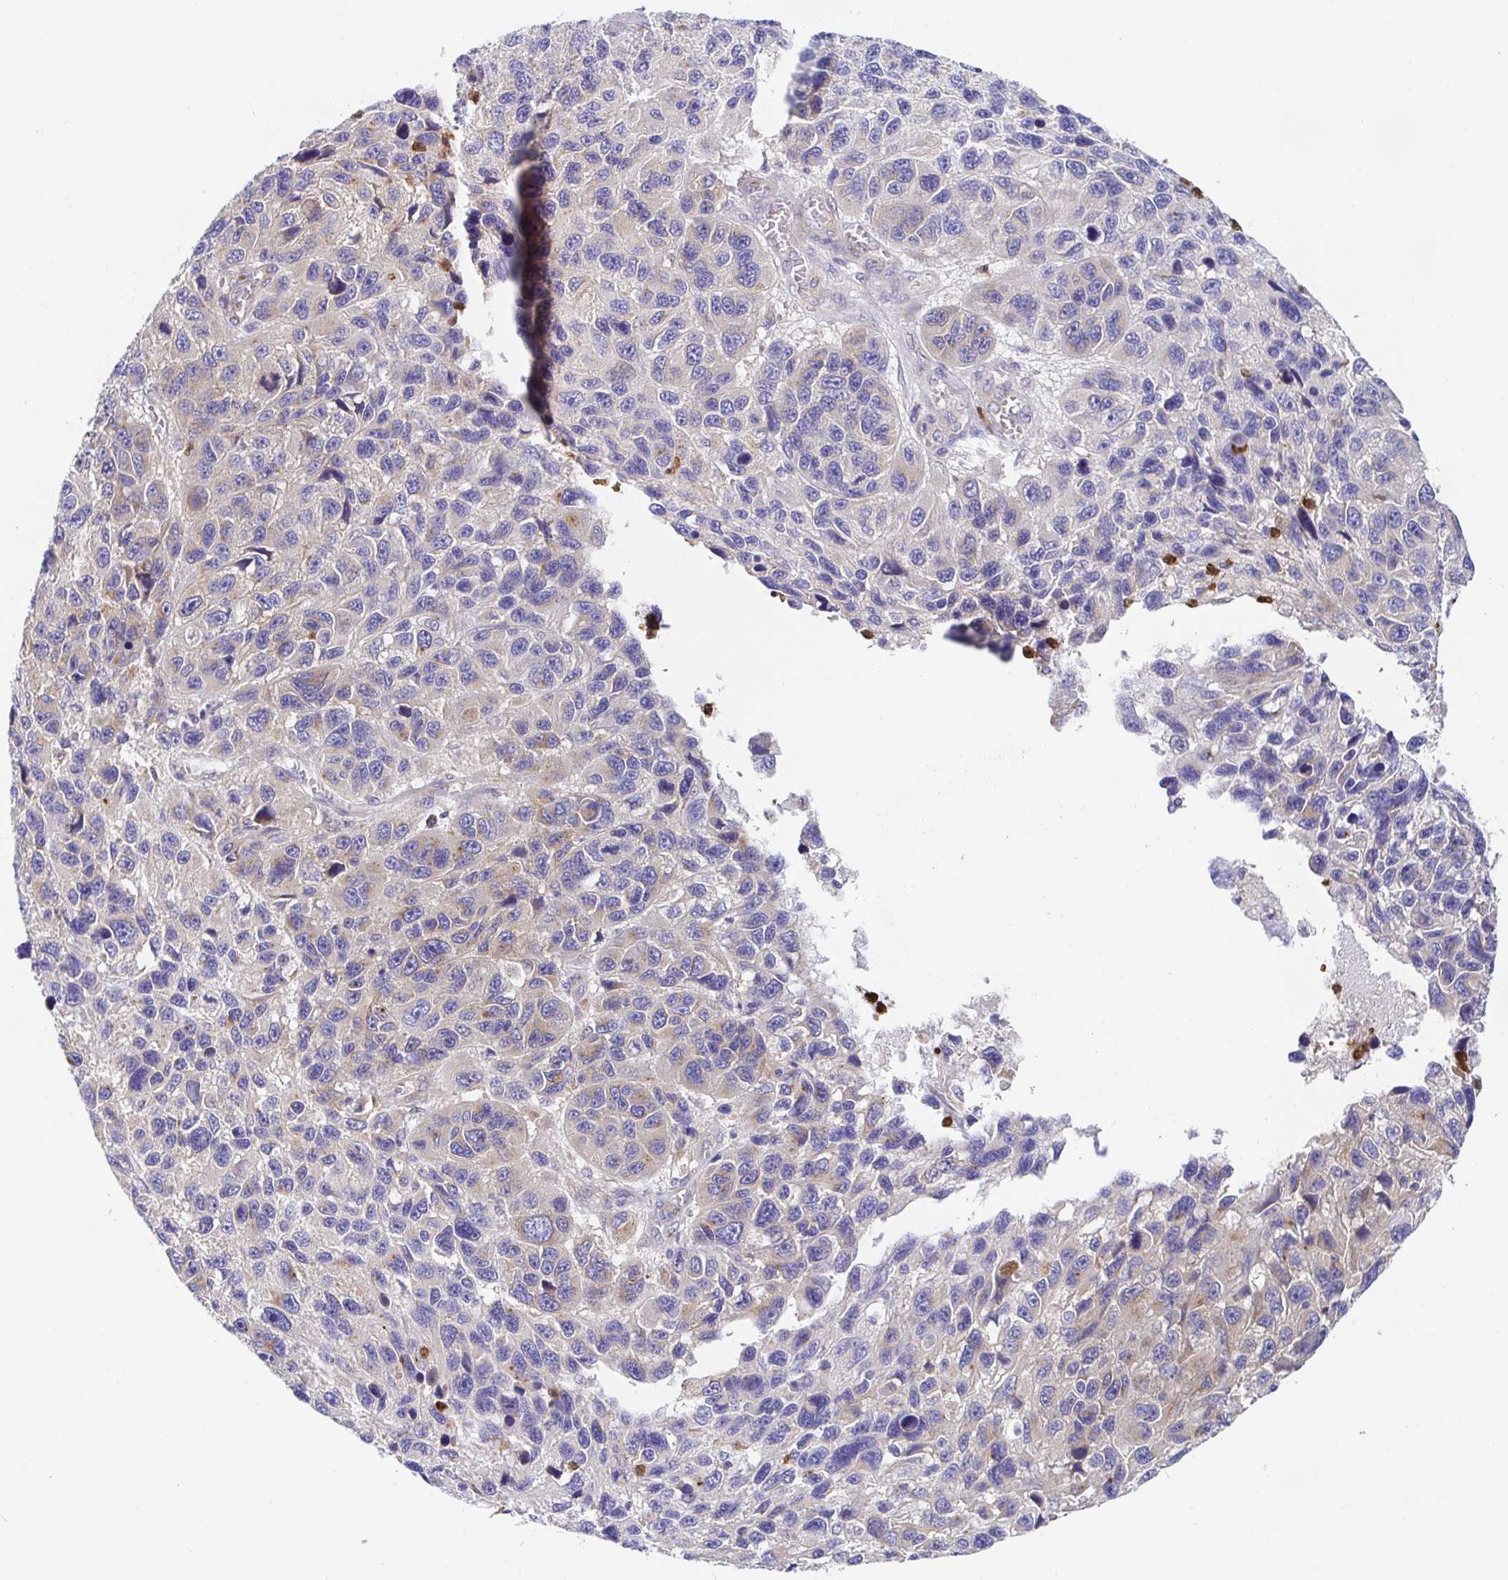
{"staining": {"intensity": "weak", "quantity": "<25%", "location": "cytoplasmic/membranous"}, "tissue": "melanoma", "cell_type": "Tumor cells", "image_type": "cancer", "snomed": [{"axis": "morphology", "description": "Malignant melanoma, NOS"}, {"axis": "topography", "description": "Skin"}], "caption": "IHC image of melanoma stained for a protein (brown), which reveals no expression in tumor cells.", "gene": "GOLGA1", "patient": {"sex": "male", "age": 53}}